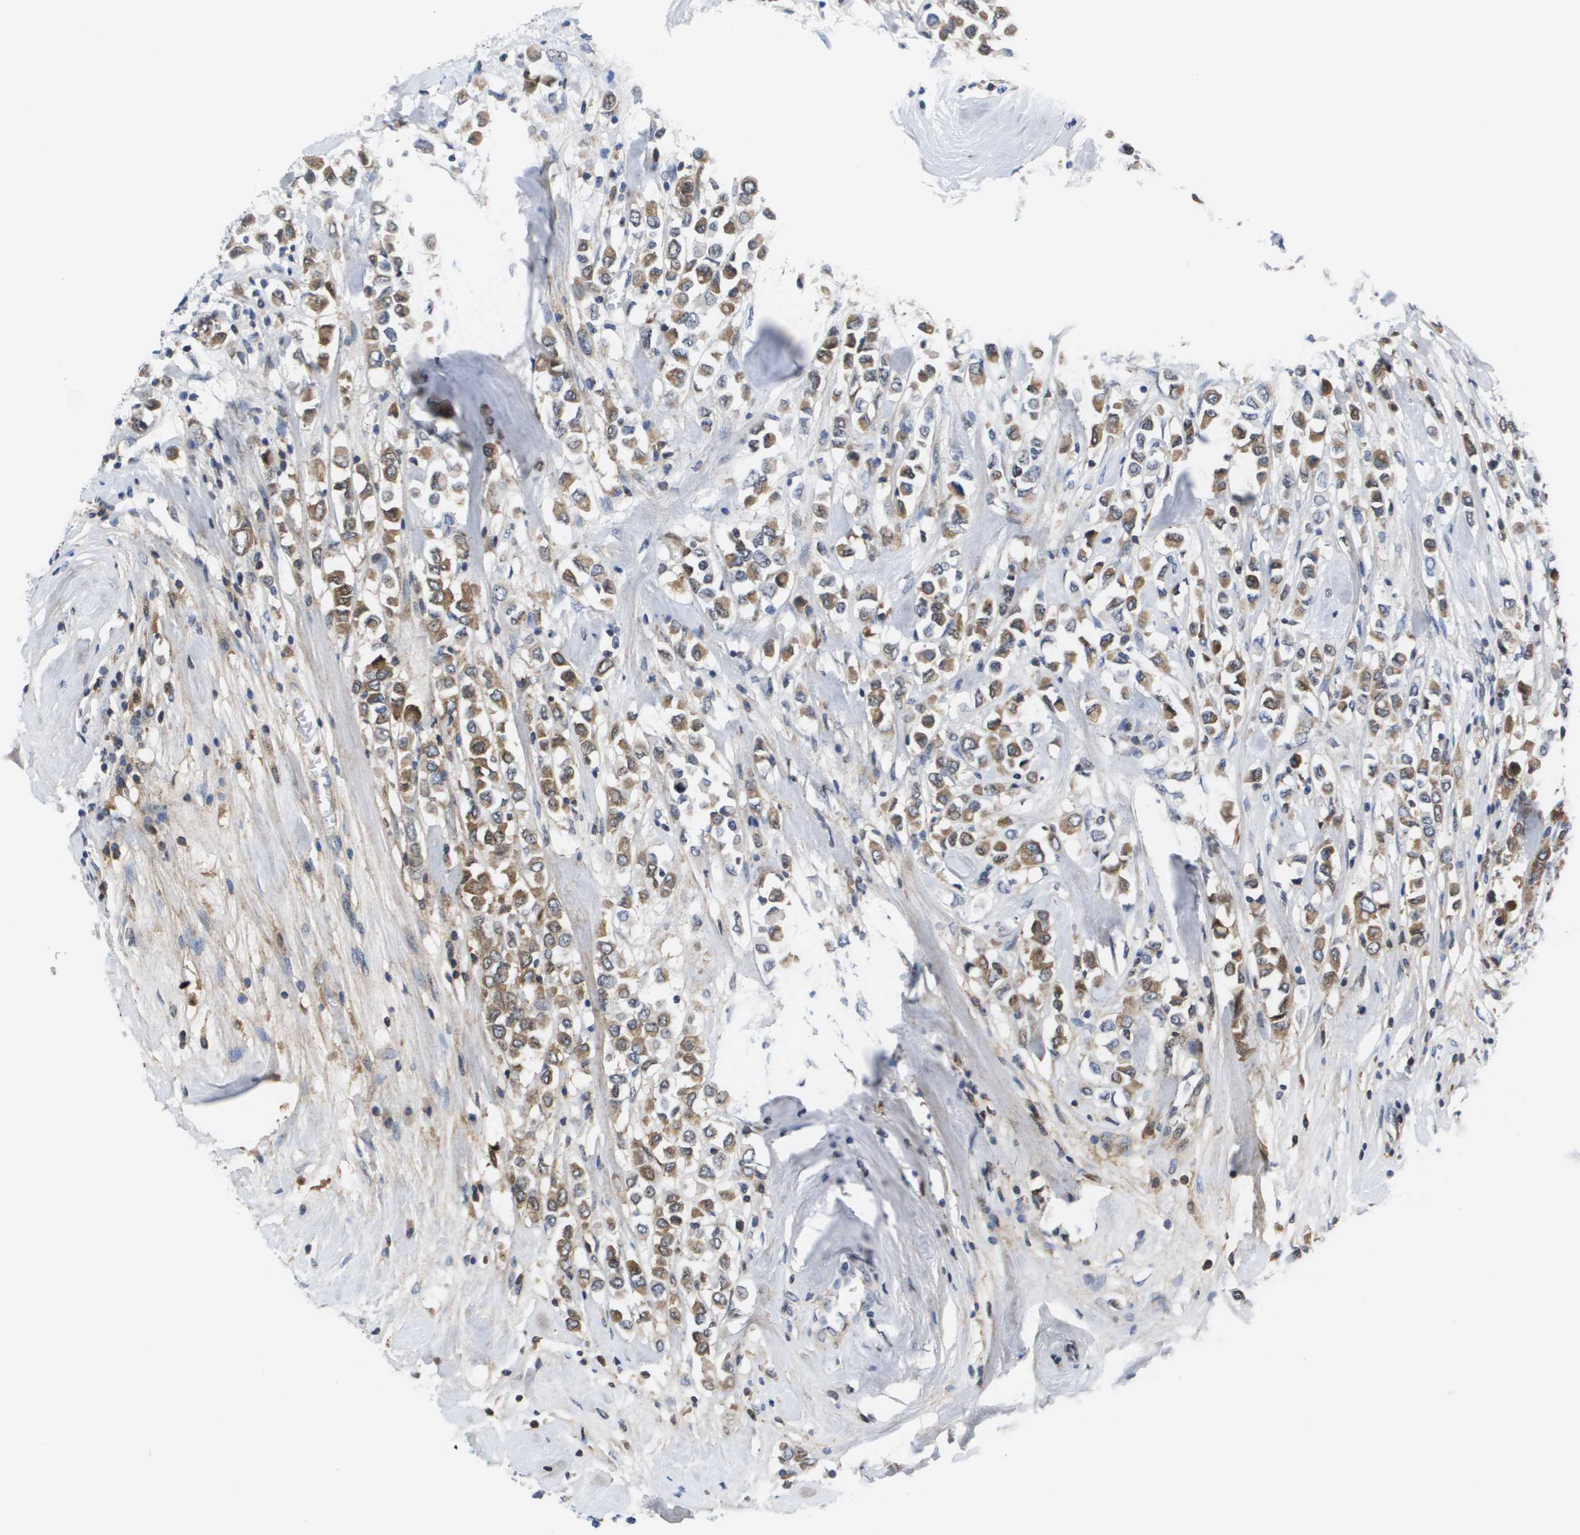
{"staining": {"intensity": "moderate", "quantity": ">75%", "location": "cytoplasmic/membranous"}, "tissue": "breast cancer", "cell_type": "Tumor cells", "image_type": "cancer", "snomed": [{"axis": "morphology", "description": "Duct carcinoma"}, {"axis": "topography", "description": "Breast"}], "caption": "This is an image of immunohistochemistry (IHC) staining of breast cancer (invasive ductal carcinoma), which shows moderate positivity in the cytoplasmic/membranous of tumor cells.", "gene": "SERPINC1", "patient": {"sex": "female", "age": 61}}